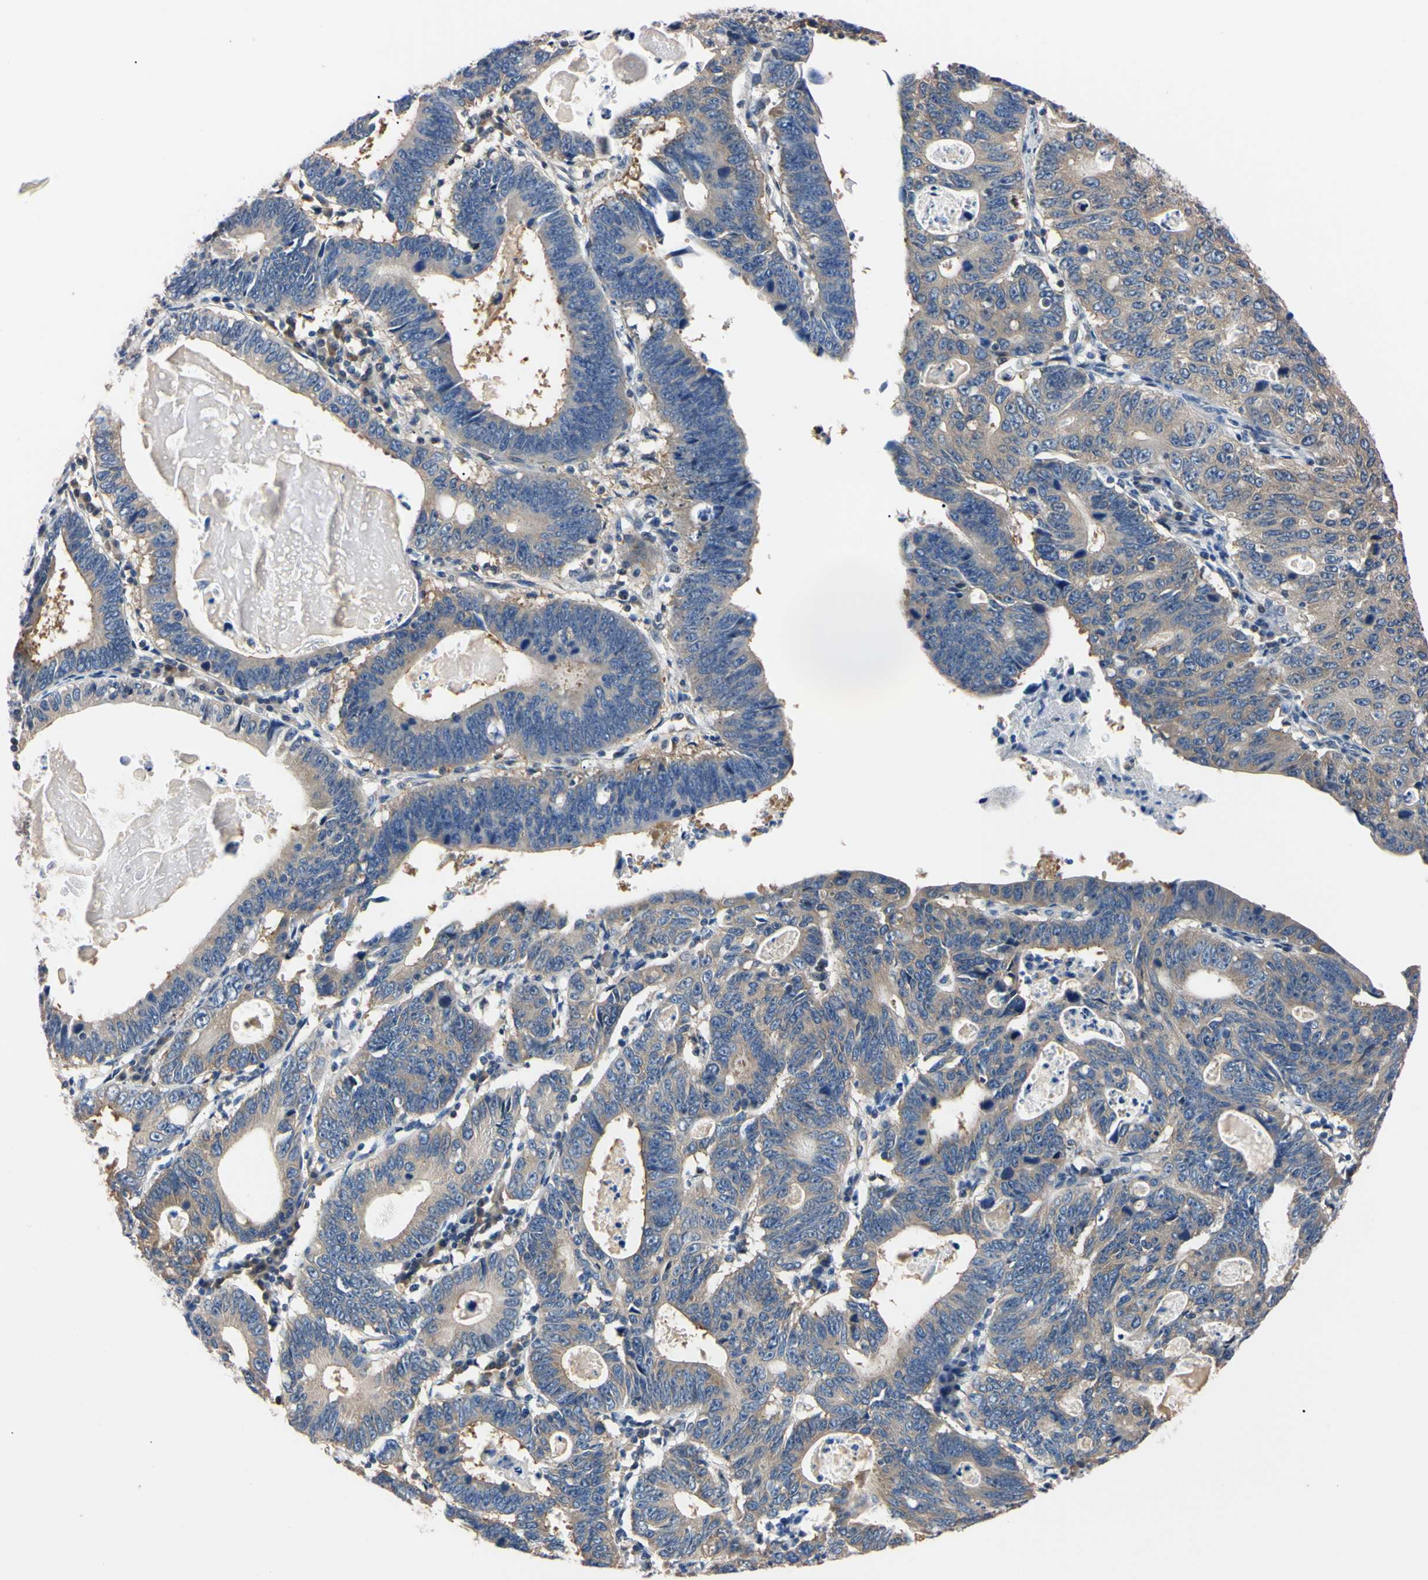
{"staining": {"intensity": "weak", "quantity": ">75%", "location": "cytoplasmic/membranous"}, "tissue": "stomach cancer", "cell_type": "Tumor cells", "image_type": "cancer", "snomed": [{"axis": "morphology", "description": "Adenocarcinoma, NOS"}, {"axis": "topography", "description": "Stomach"}], "caption": "Brown immunohistochemical staining in human stomach cancer displays weak cytoplasmic/membranous positivity in approximately >75% of tumor cells.", "gene": "RARS1", "patient": {"sex": "male", "age": 59}}